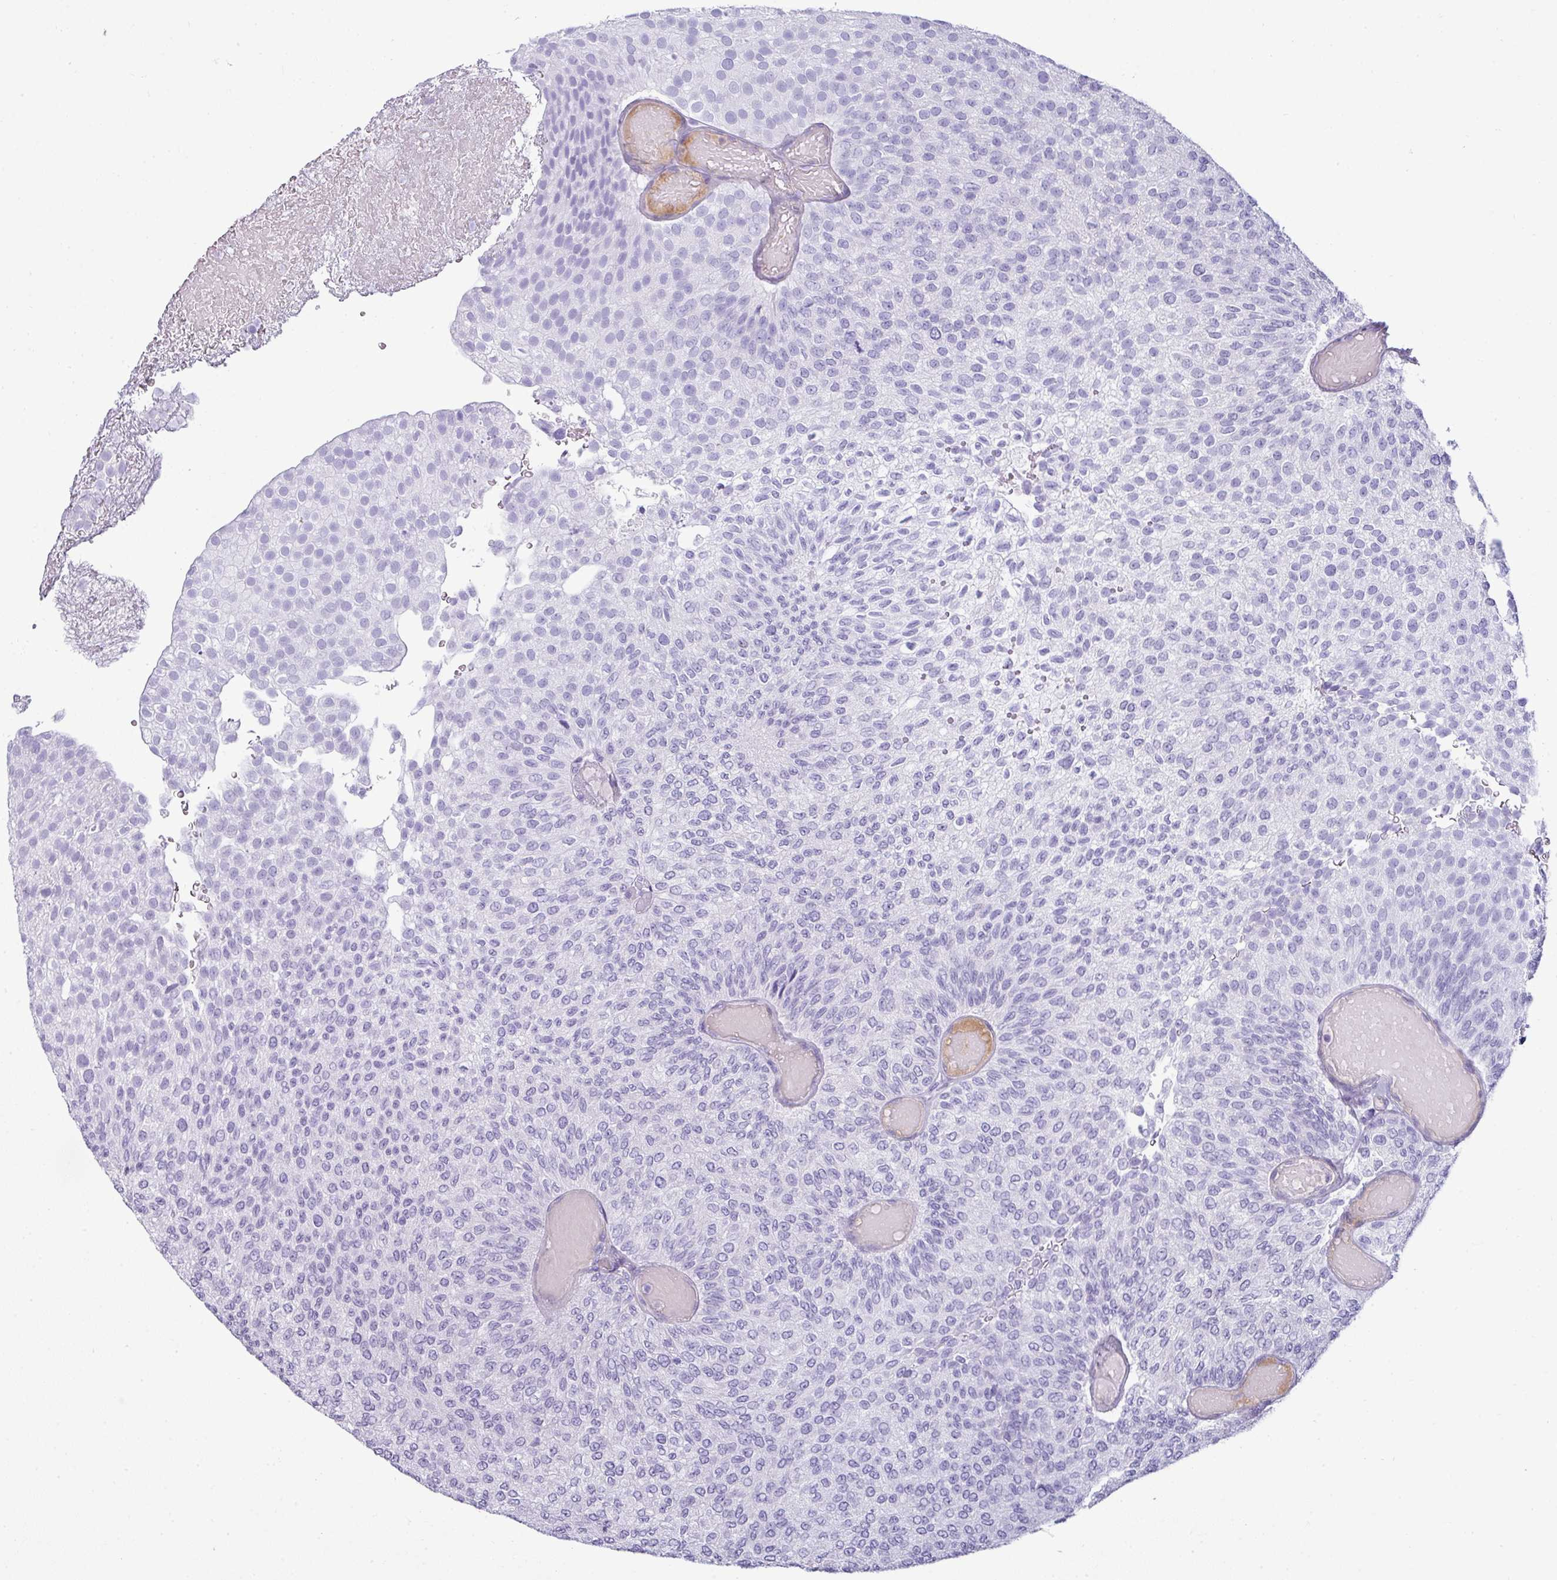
{"staining": {"intensity": "negative", "quantity": "none", "location": "none"}, "tissue": "urothelial cancer", "cell_type": "Tumor cells", "image_type": "cancer", "snomed": [{"axis": "morphology", "description": "Urothelial carcinoma, Low grade"}, {"axis": "topography", "description": "Urinary bladder"}], "caption": "High magnification brightfield microscopy of urothelial cancer stained with DAB (3,3'-diaminobenzidine) (brown) and counterstained with hematoxylin (blue): tumor cells show no significant expression.", "gene": "VCX2", "patient": {"sex": "male", "age": 78}}